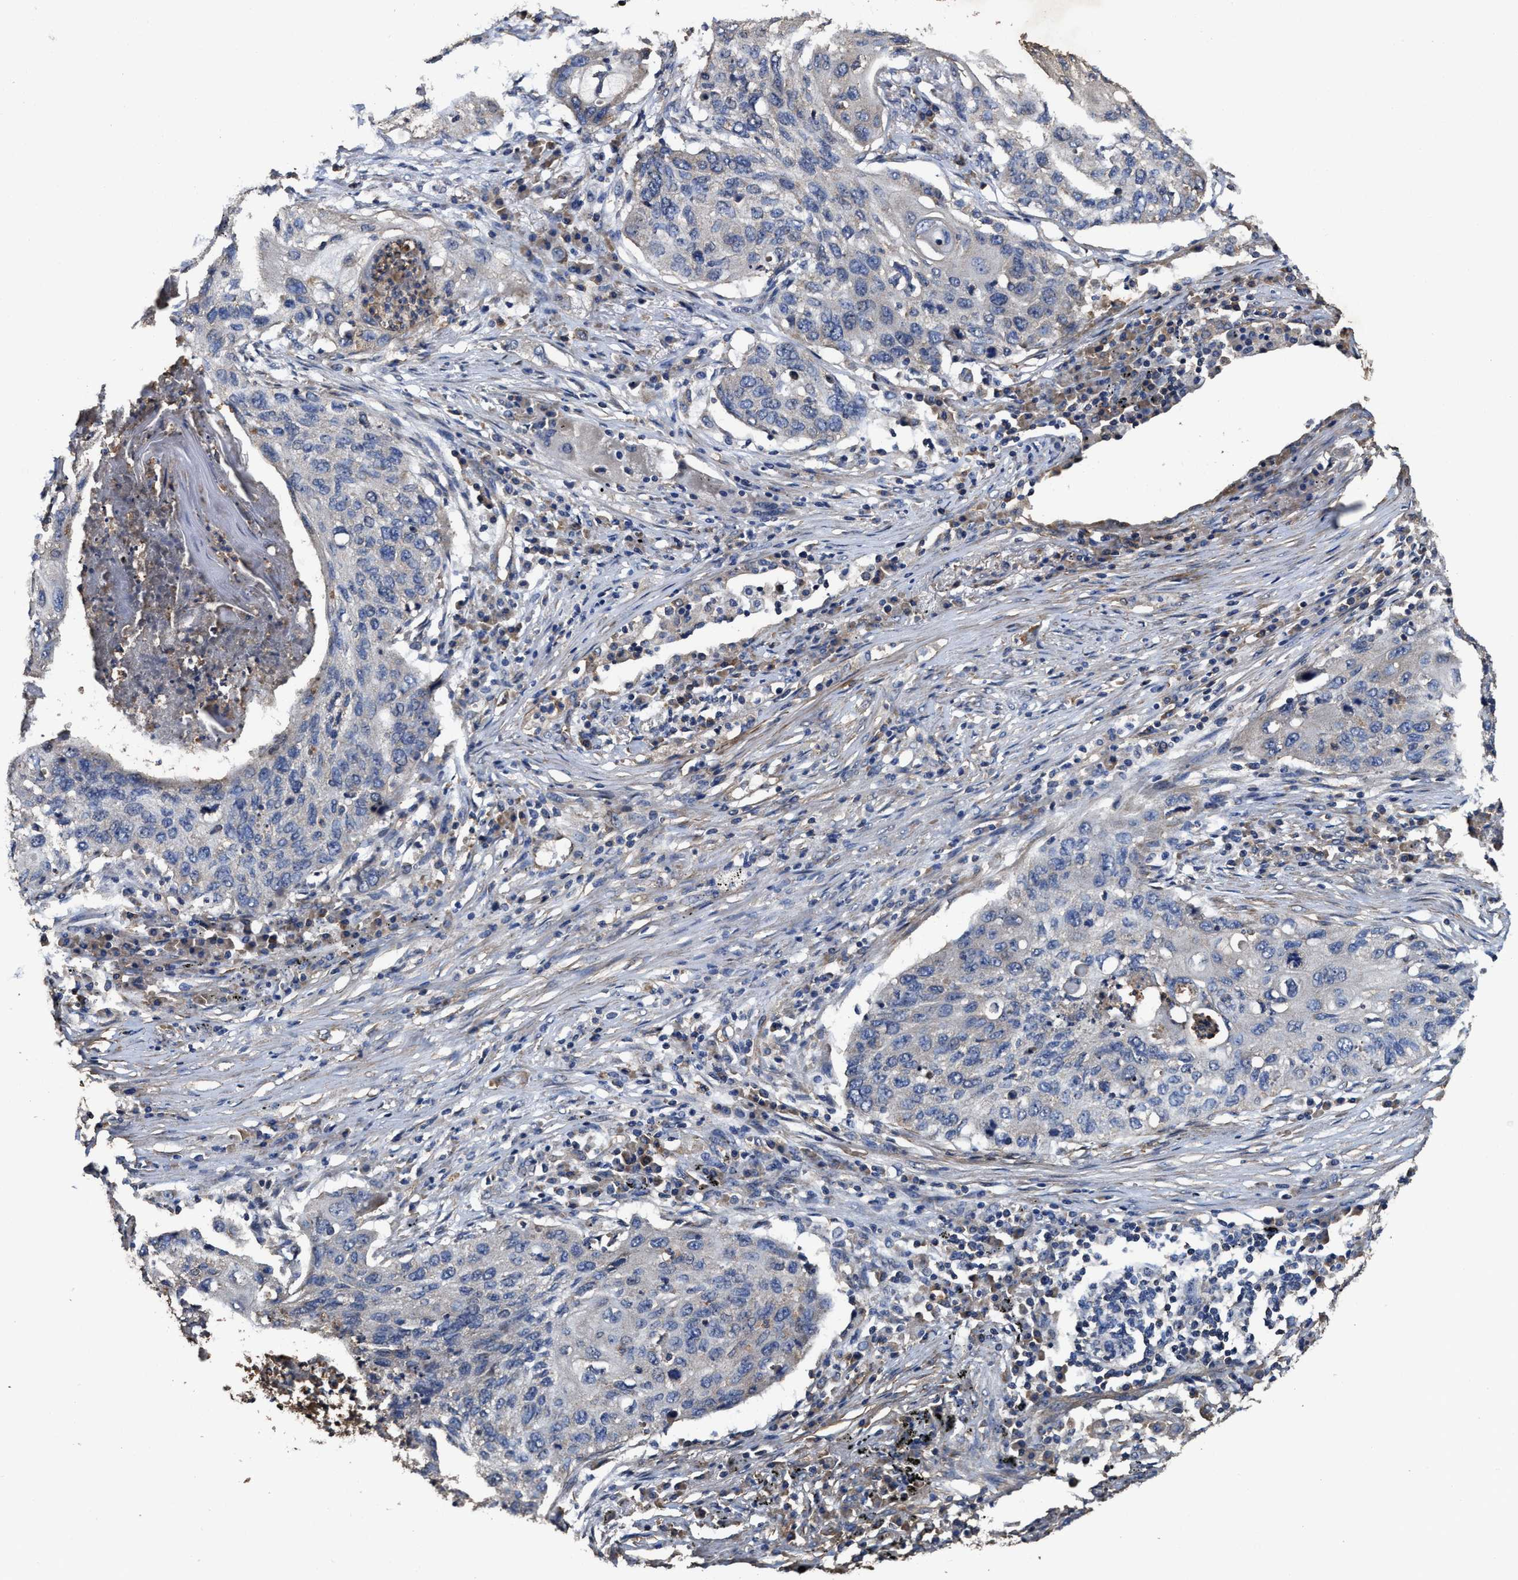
{"staining": {"intensity": "negative", "quantity": "none", "location": "none"}, "tissue": "lung cancer", "cell_type": "Tumor cells", "image_type": "cancer", "snomed": [{"axis": "morphology", "description": "Squamous cell carcinoma, NOS"}, {"axis": "topography", "description": "Lung"}], "caption": "Immunohistochemistry (IHC) of human squamous cell carcinoma (lung) shows no expression in tumor cells.", "gene": "SFXN4", "patient": {"sex": "female", "age": 63}}